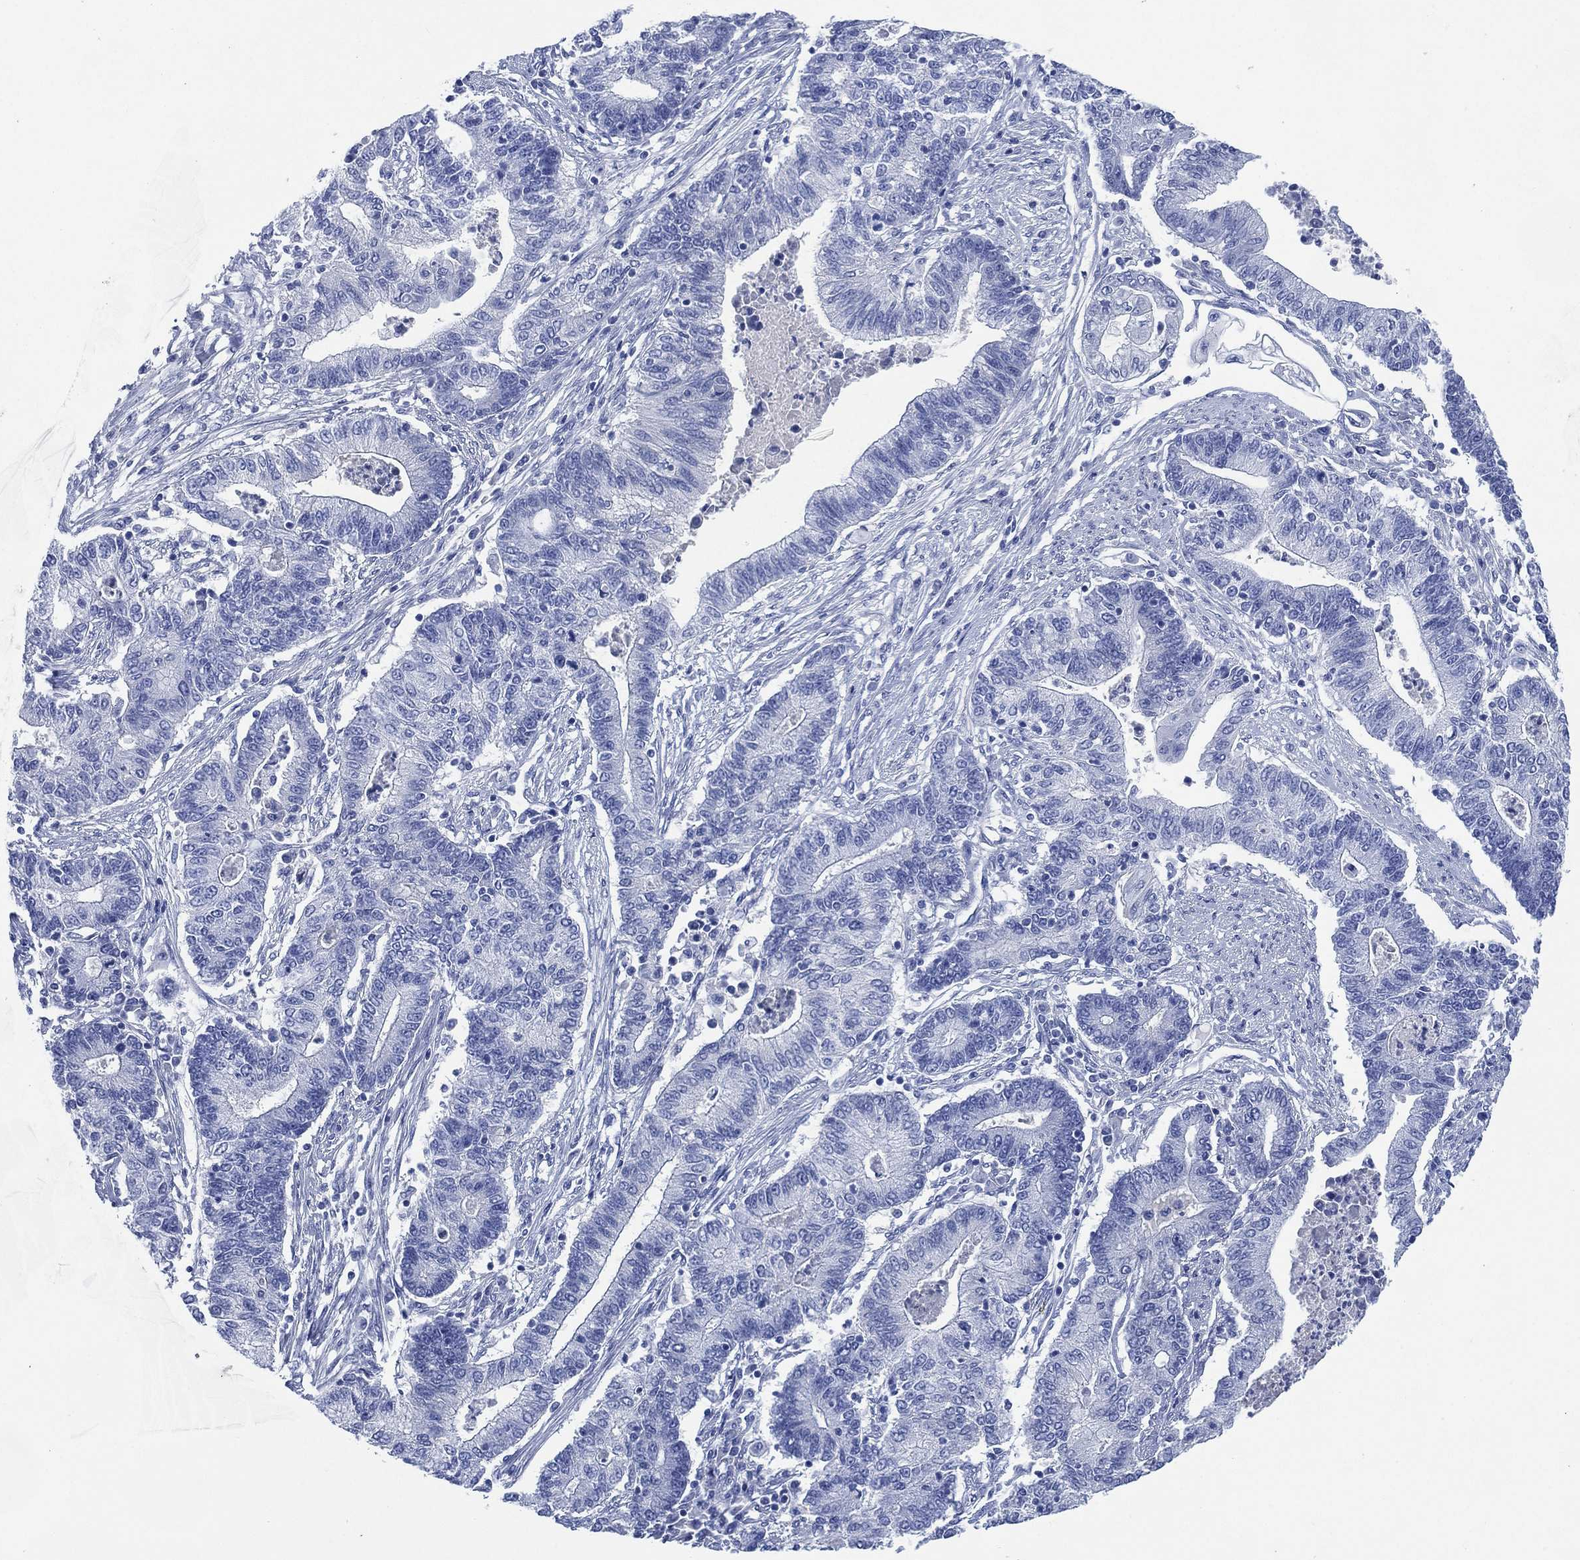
{"staining": {"intensity": "negative", "quantity": "none", "location": "none"}, "tissue": "endometrial cancer", "cell_type": "Tumor cells", "image_type": "cancer", "snomed": [{"axis": "morphology", "description": "Adenocarcinoma, NOS"}, {"axis": "topography", "description": "Uterus"}, {"axis": "topography", "description": "Endometrium"}], "caption": "An IHC photomicrograph of endometrial adenocarcinoma is shown. There is no staining in tumor cells of endometrial adenocarcinoma.", "gene": "SIGLECL1", "patient": {"sex": "female", "age": 54}}